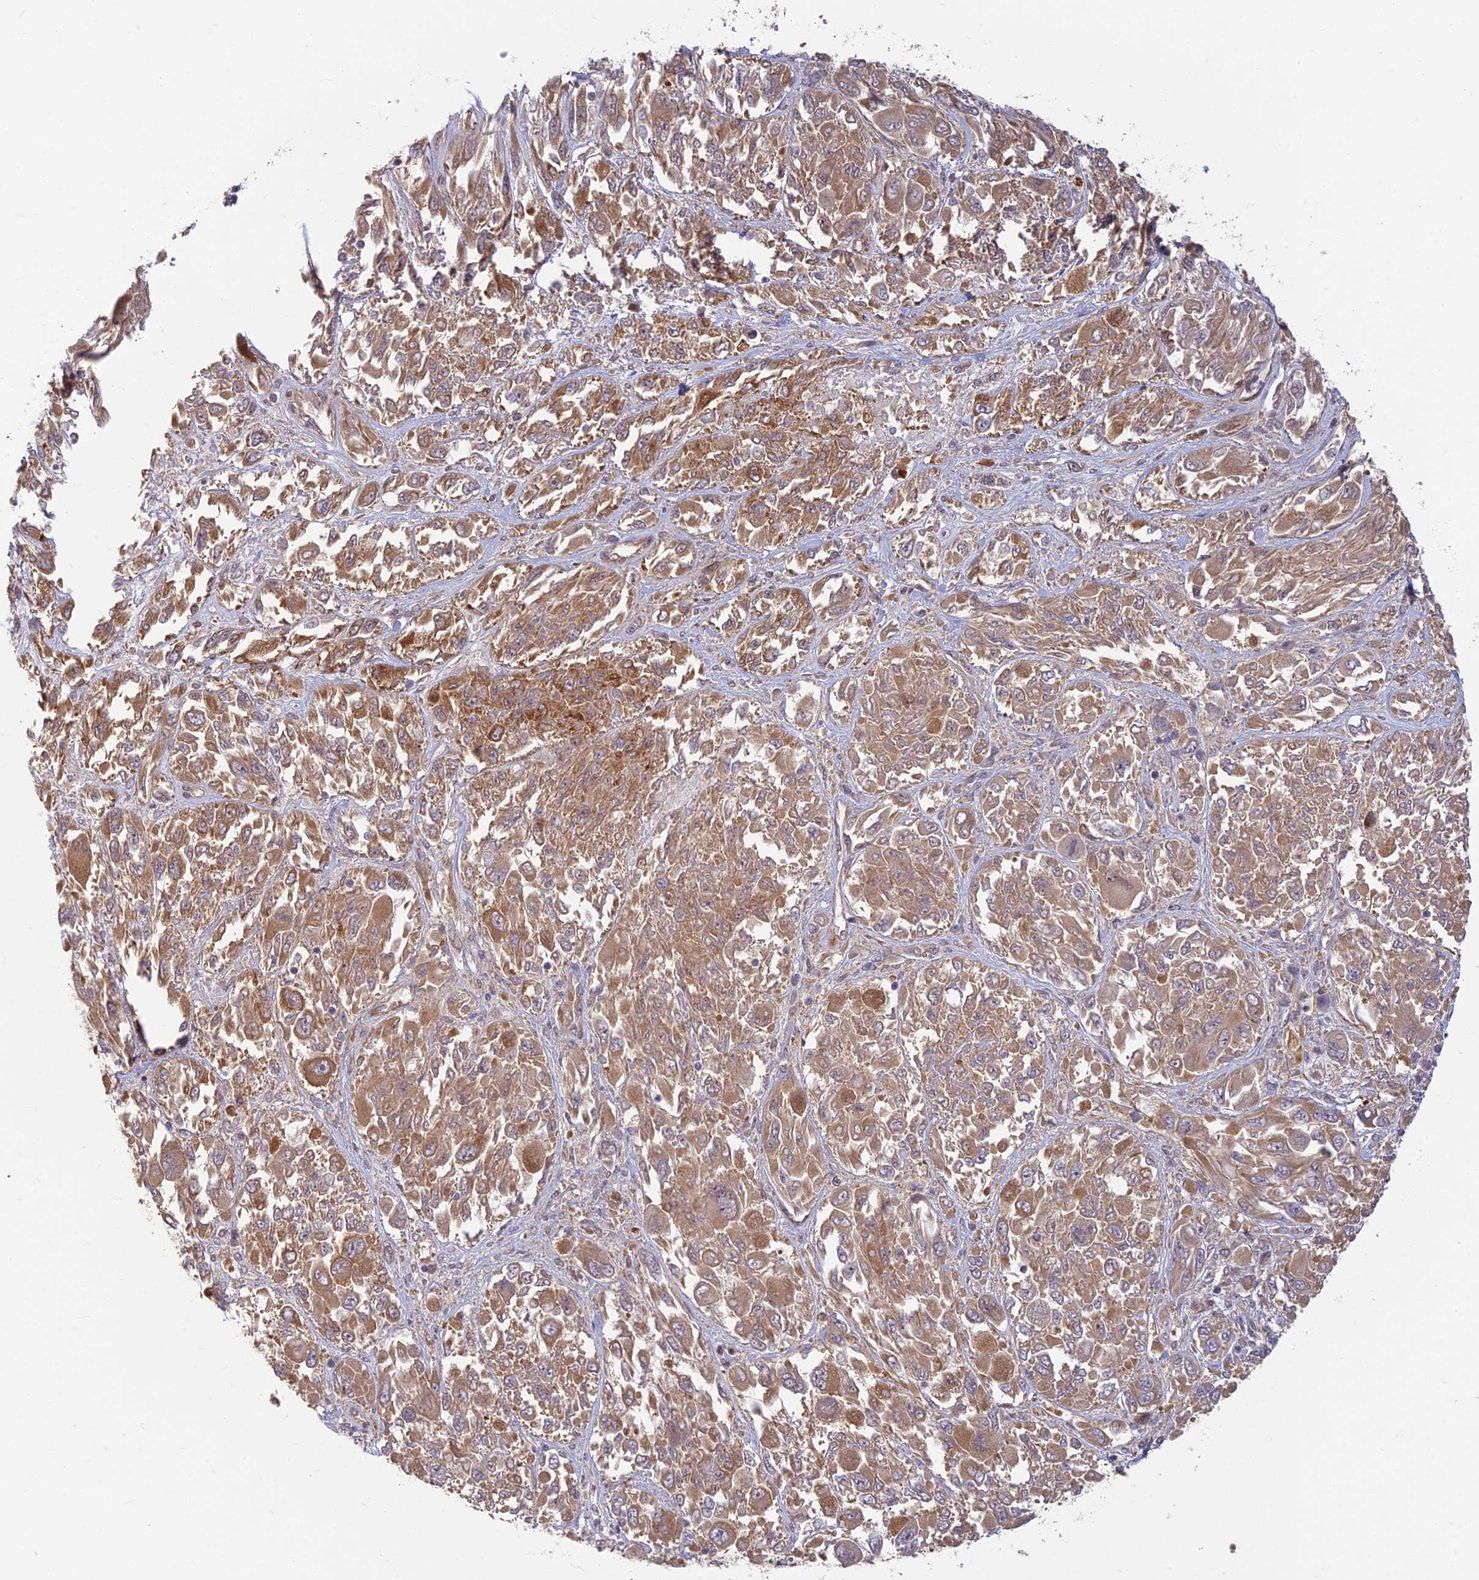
{"staining": {"intensity": "moderate", "quantity": ">75%", "location": "cytoplasmic/membranous"}, "tissue": "melanoma", "cell_type": "Tumor cells", "image_type": "cancer", "snomed": [{"axis": "morphology", "description": "Malignant melanoma, NOS"}, {"axis": "topography", "description": "Skin"}], "caption": "Immunohistochemistry (IHC) of human melanoma shows medium levels of moderate cytoplasmic/membranous staining in approximately >75% of tumor cells.", "gene": "TCF25", "patient": {"sex": "female", "age": 91}}